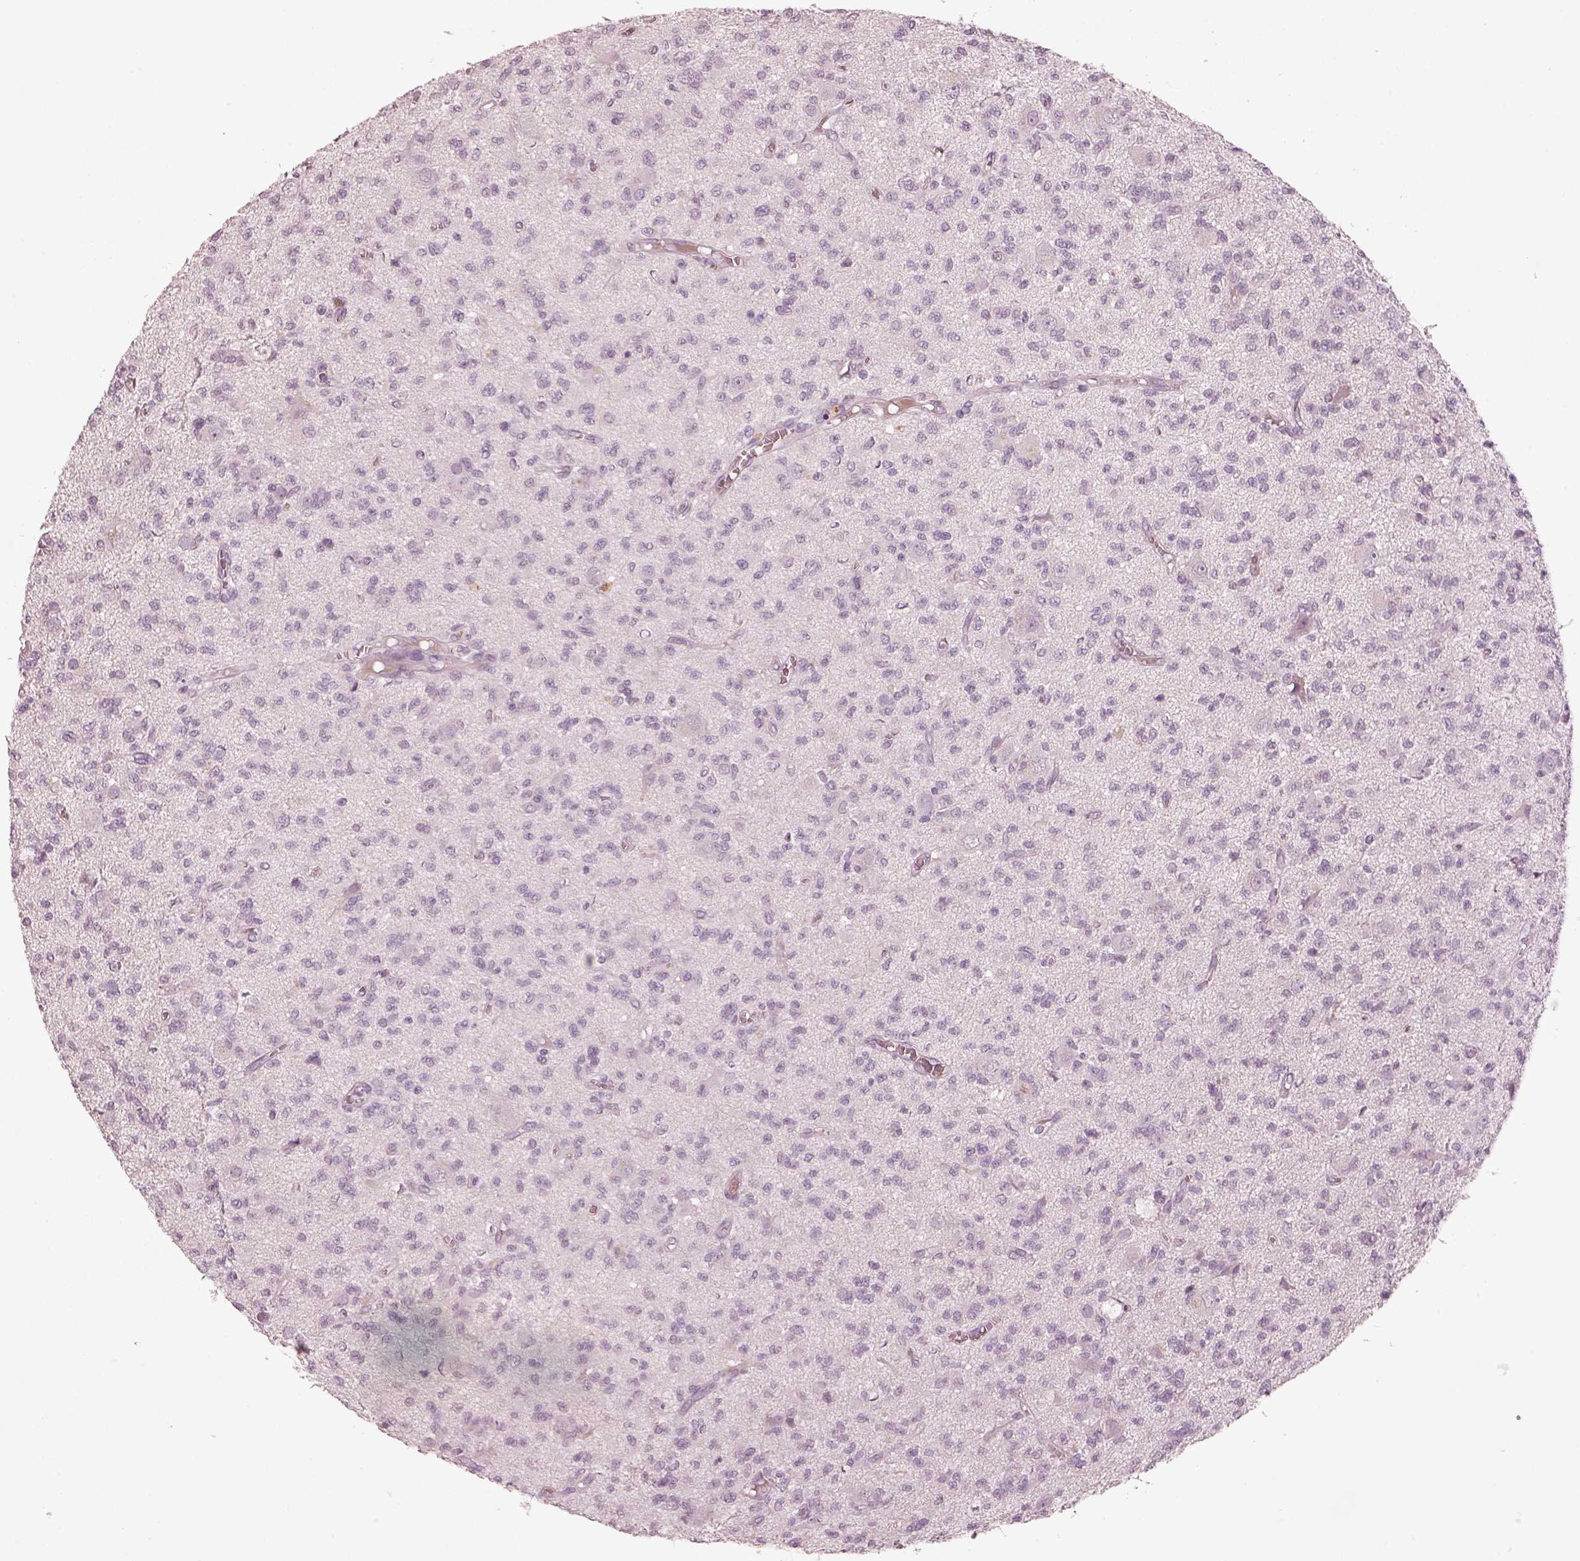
{"staining": {"intensity": "negative", "quantity": "none", "location": "none"}, "tissue": "glioma", "cell_type": "Tumor cells", "image_type": "cancer", "snomed": [{"axis": "morphology", "description": "Glioma, malignant, Low grade"}, {"axis": "topography", "description": "Brain"}], "caption": "Immunohistochemistry (IHC) micrograph of human low-grade glioma (malignant) stained for a protein (brown), which displays no positivity in tumor cells.", "gene": "SPATA6L", "patient": {"sex": "male", "age": 64}}